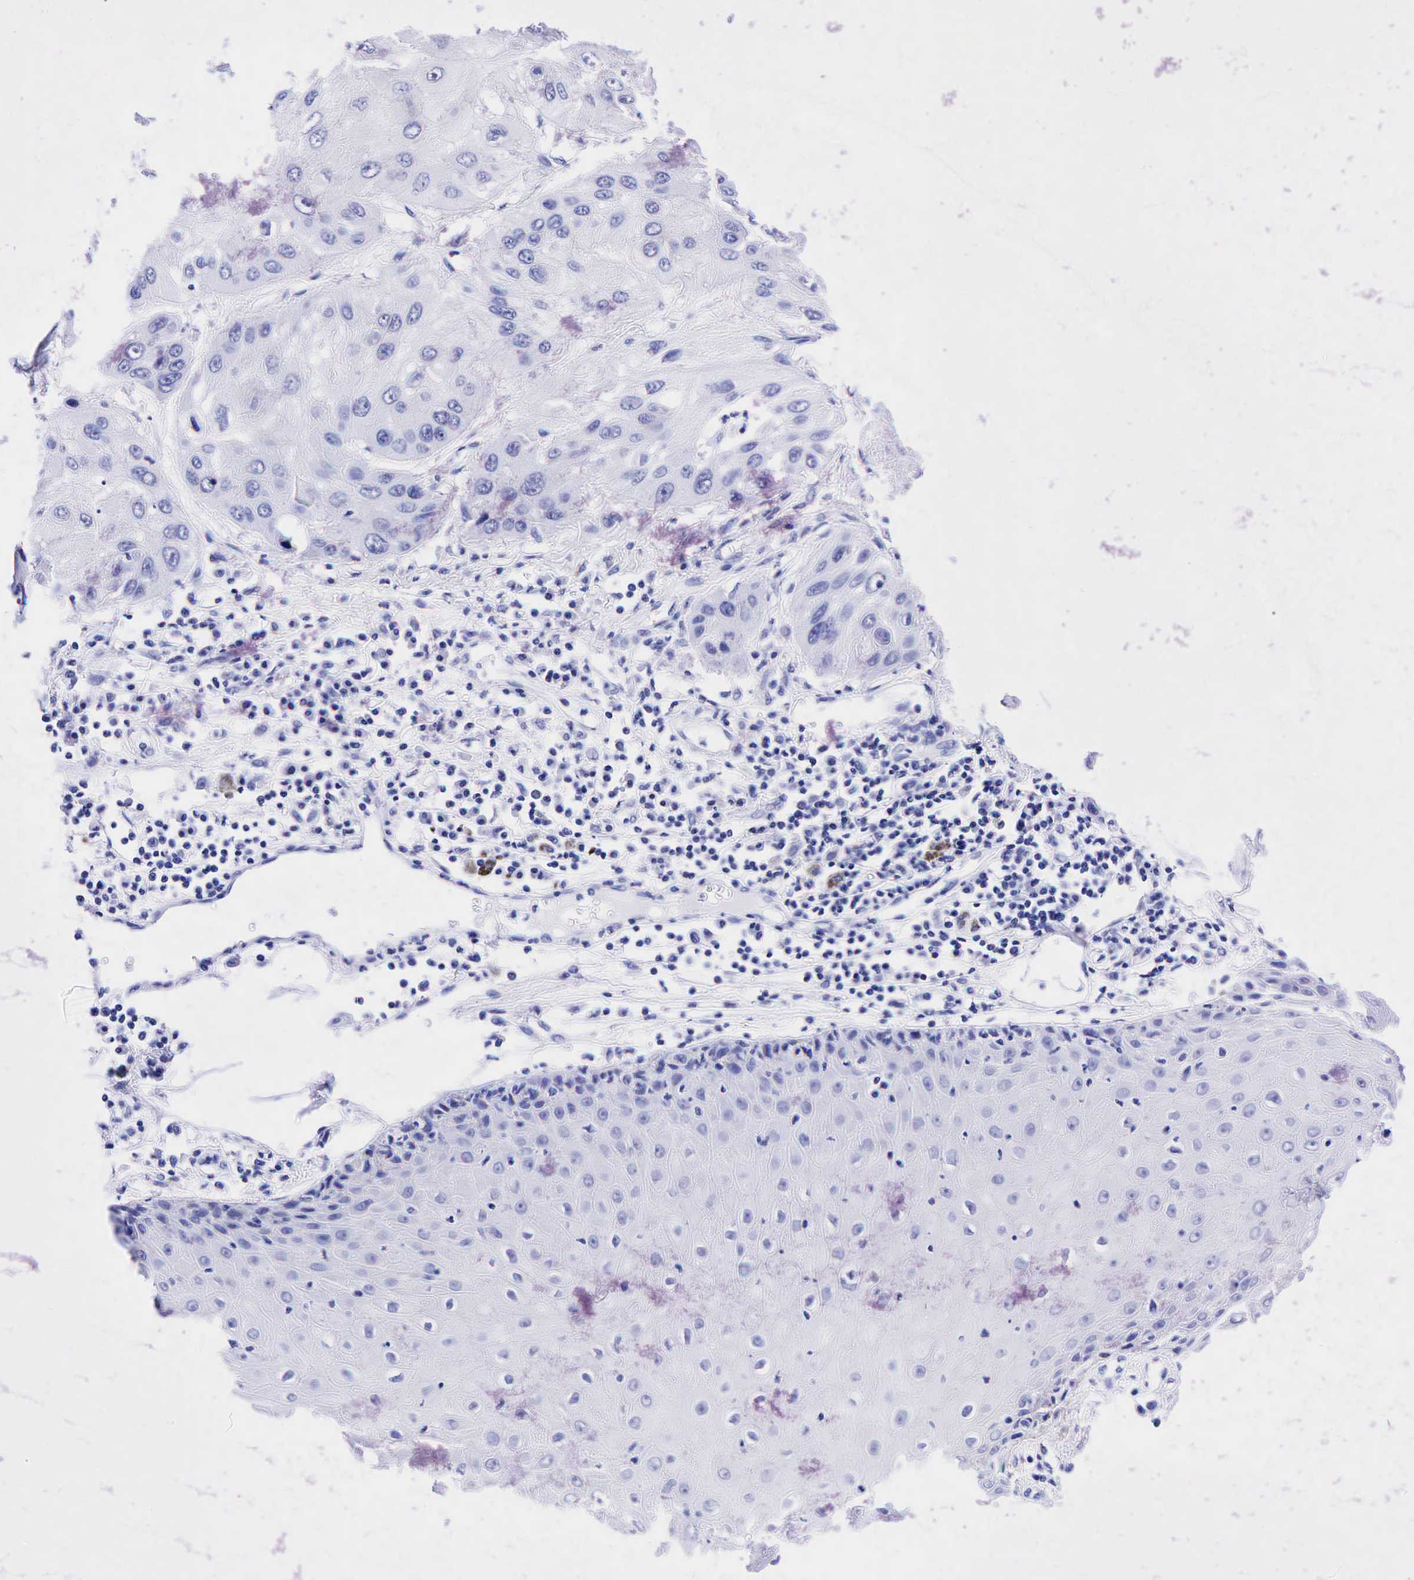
{"staining": {"intensity": "negative", "quantity": "none", "location": "none"}, "tissue": "skin cancer", "cell_type": "Tumor cells", "image_type": "cancer", "snomed": [{"axis": "morphology", "description": "Squamous cell carcinoma, NOS"}, {"axis": "topography", "description": "Skin"}, {"axis": "topography", "description": "Anal"}], "caption": "A high-resolution image shows IHC staining of skin cancer (squamous cell carcinoma), which demonstrates no significant expression in tumor cells. (Stains: DAB (3,3'-diaminobenzidine) immunohistochemistry with hematoxylin counter stain, Microscopy: brightfield microscopy at high magnification).", "gene": "KRT19", "patient": {"sex": "male", "age": 61}}